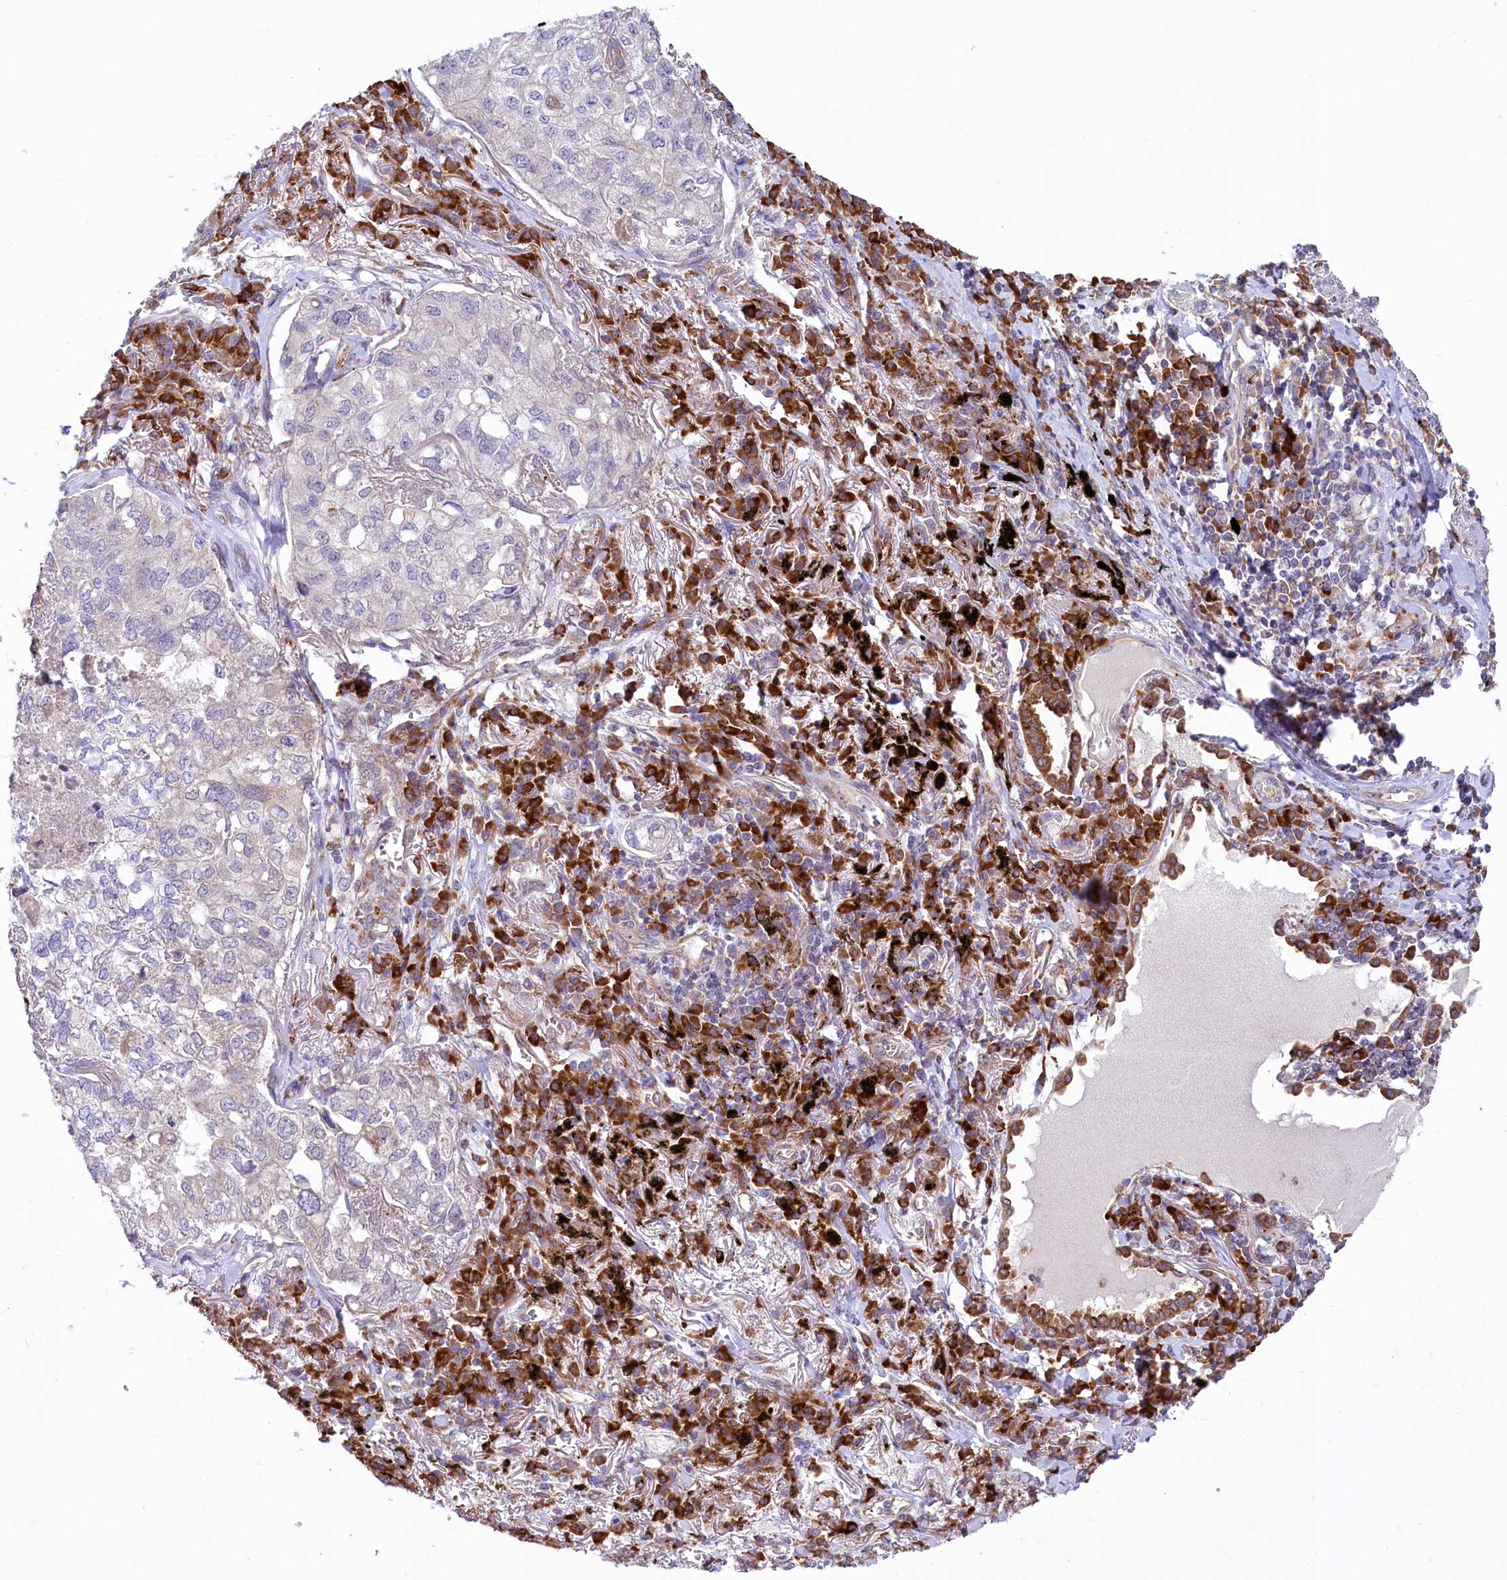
{"staining": {"intensity": "negative", "quantity": "none", "location": "none"}, "tissue": "lung cancer", "cell_type": "Tumor cells", "image_type": "cancer", "snomed": [{"axis": "morphology", "description": "Adenocarcinoma, NOS"}, {"axis": "topography", "description": "Lung"}], "caption": "Tumor cells show no significant protein positivity in lung cancer (adenocarcinoma). Brightfield microscopy of IHC stained with DAB (3,3'-diaminobenzidine) (brown) and hematoxylin (blue), captured at high magnification.", "gene": "CHID1", "patient": {"sex": "male", "age": 65}}